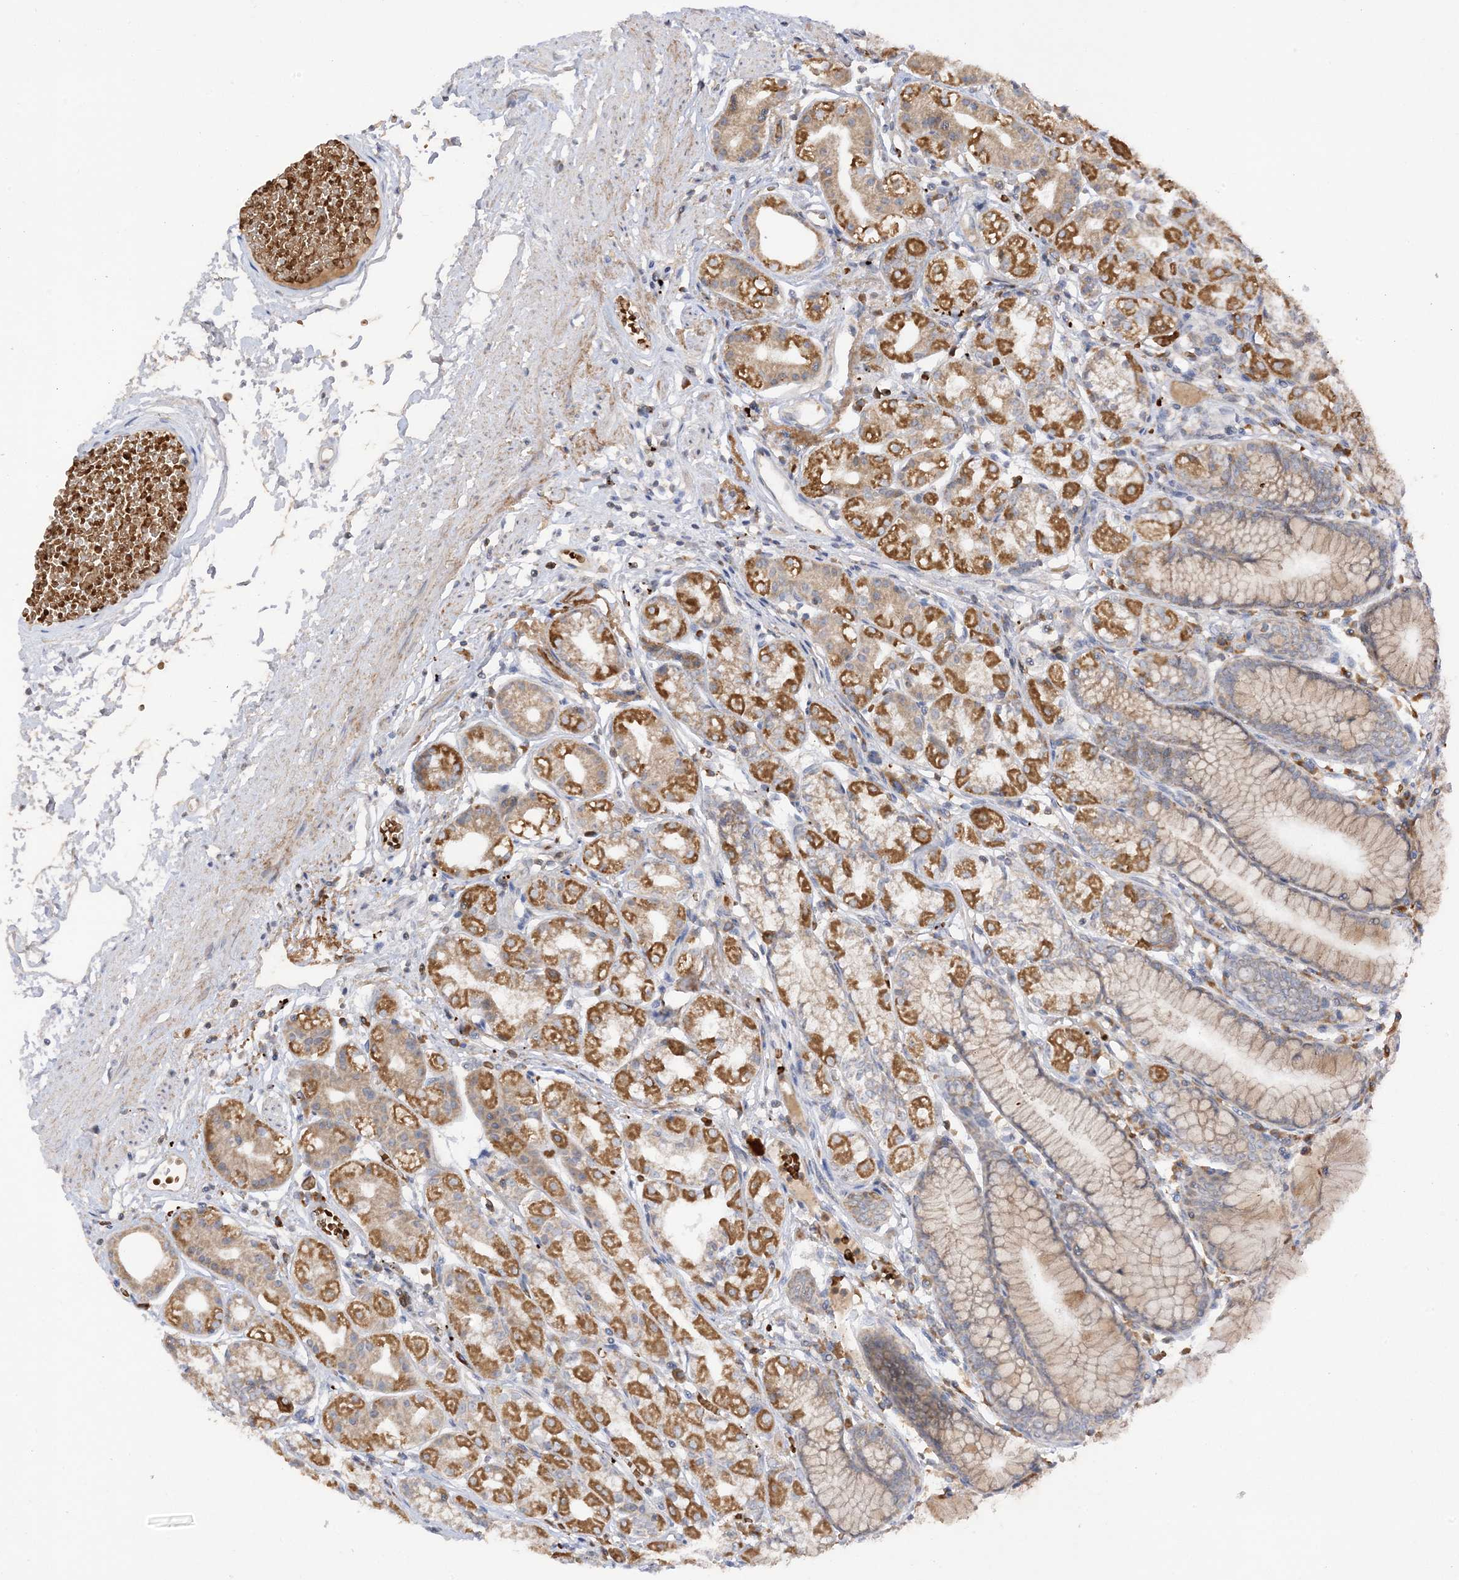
{"staining": {"intensity": "moderate", "quantity": ">75%", "location": "cytoplasmic/membranous"}, "tissue": "stomach", "cell_type": "Glandular cells", "image_type": "normal", "snomed": [{"axis": "morphology", "description": "Normal tissue, NOS"}, {"axis": "topography", "description": "Stomach"}], "caption": "Glandular cells exhibit medium levels of moderate cytoplasmic/membranous positivity in approximately >75% of cells in unremarkable human stomach.", "gene": "NPPC", "patient": {"sex": "female", "age": 57}}